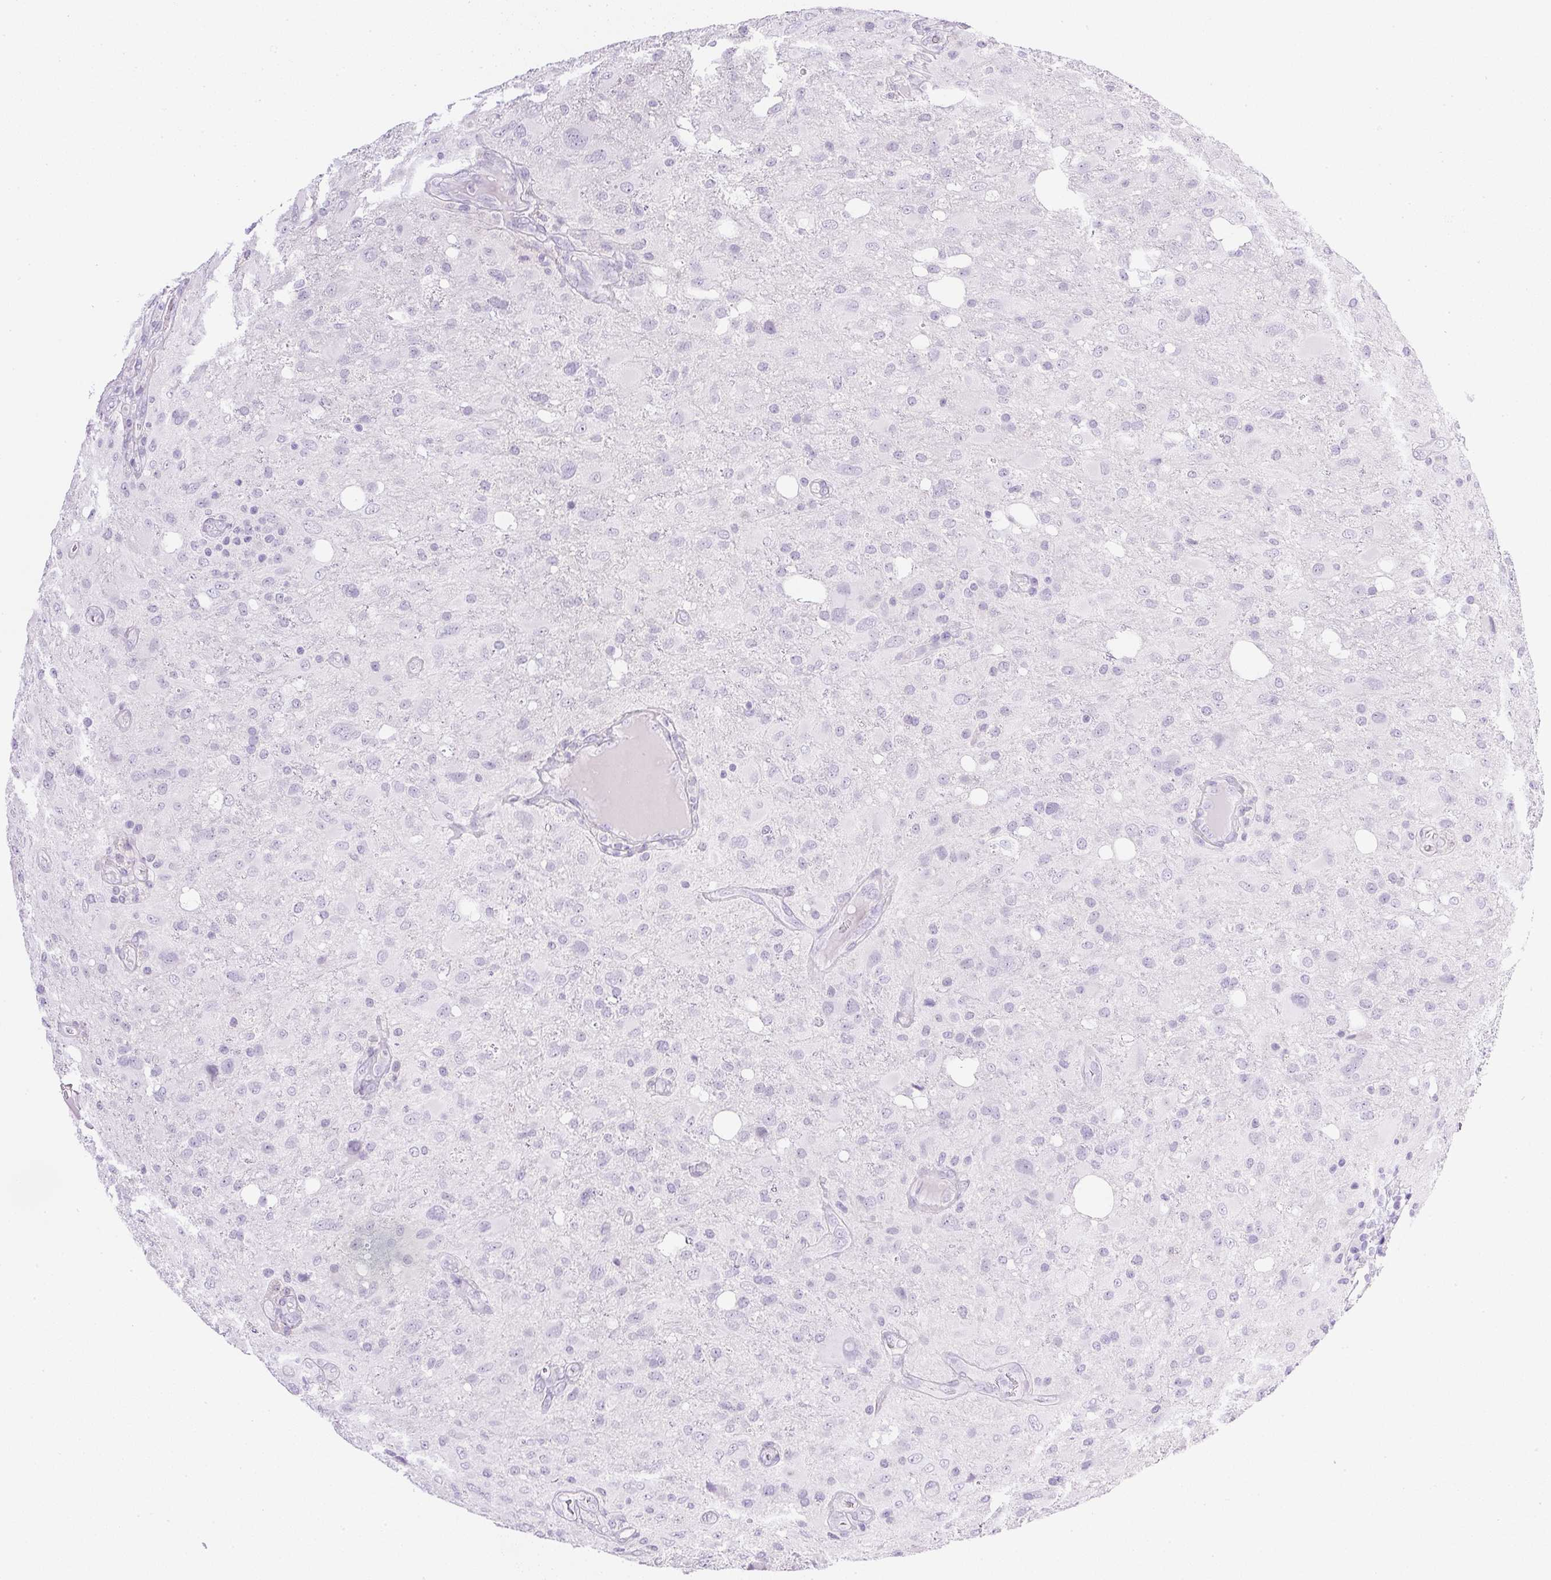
{"staining": {"intensity": "negative", "quantity": "none", "location": "none"}, "tissue": "glioma", "cell_type": "Tumor cells", "image_type": "cancer", "snomed": [{"axis": "morphology", "description": "Glioma, malignant, High grade"}, {"axis": "topography", "description": "Brain"}], "caption": "Glioma stained for a protein using immunohistochemistry (IHC) demonstrates no staining tumor cells.", "gene": "CPB1", "patient": {"sex": "male", "age": 53}}